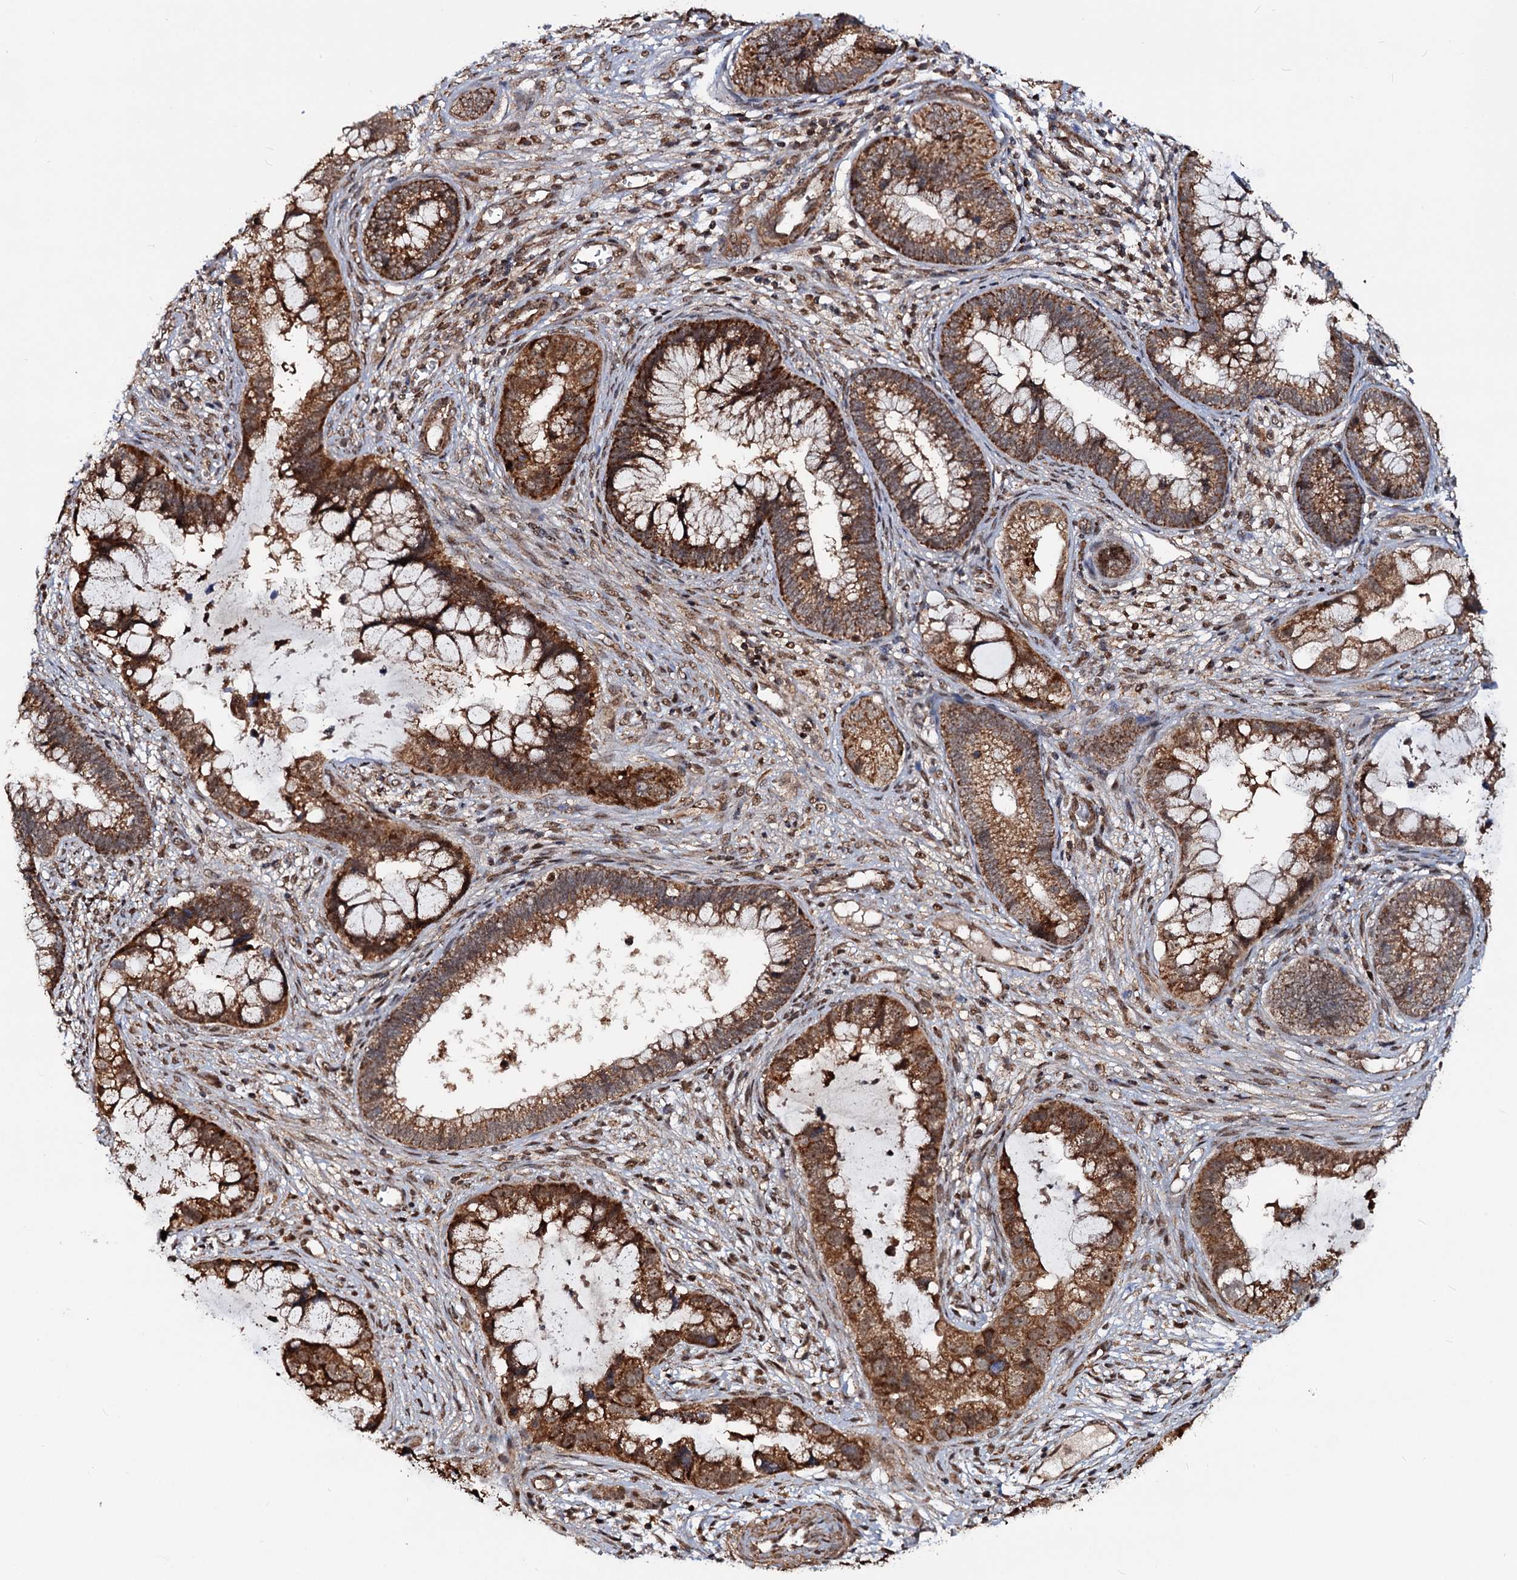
{"staining": {"intensity": "strong", "quantity": ">75%", "location": "cytoplasmic/membranous"}, "tissue": "cervical cancer", "cell_type": "Tumor cells", "image_type": "cancer", "snomed": [{"axis": "morphology", "description": "Adenocarcinoma, NOS"}, {"axis": "topography", "description": "Cervix"}], "caption": "Immunohistochemical staining of human adenocarcinoma (cervical) demonstrates strong cytoplasmic/membranous protein expression in approximately >75% of tumor cells. Using DAB (3,3'-diaminobenzidine) (brown) and hematoxylin (blue) stains, captured at high magnification using brightfield microscopy.", "gene": "CEP76", "patient": {"sex": "female", "age": 44}}